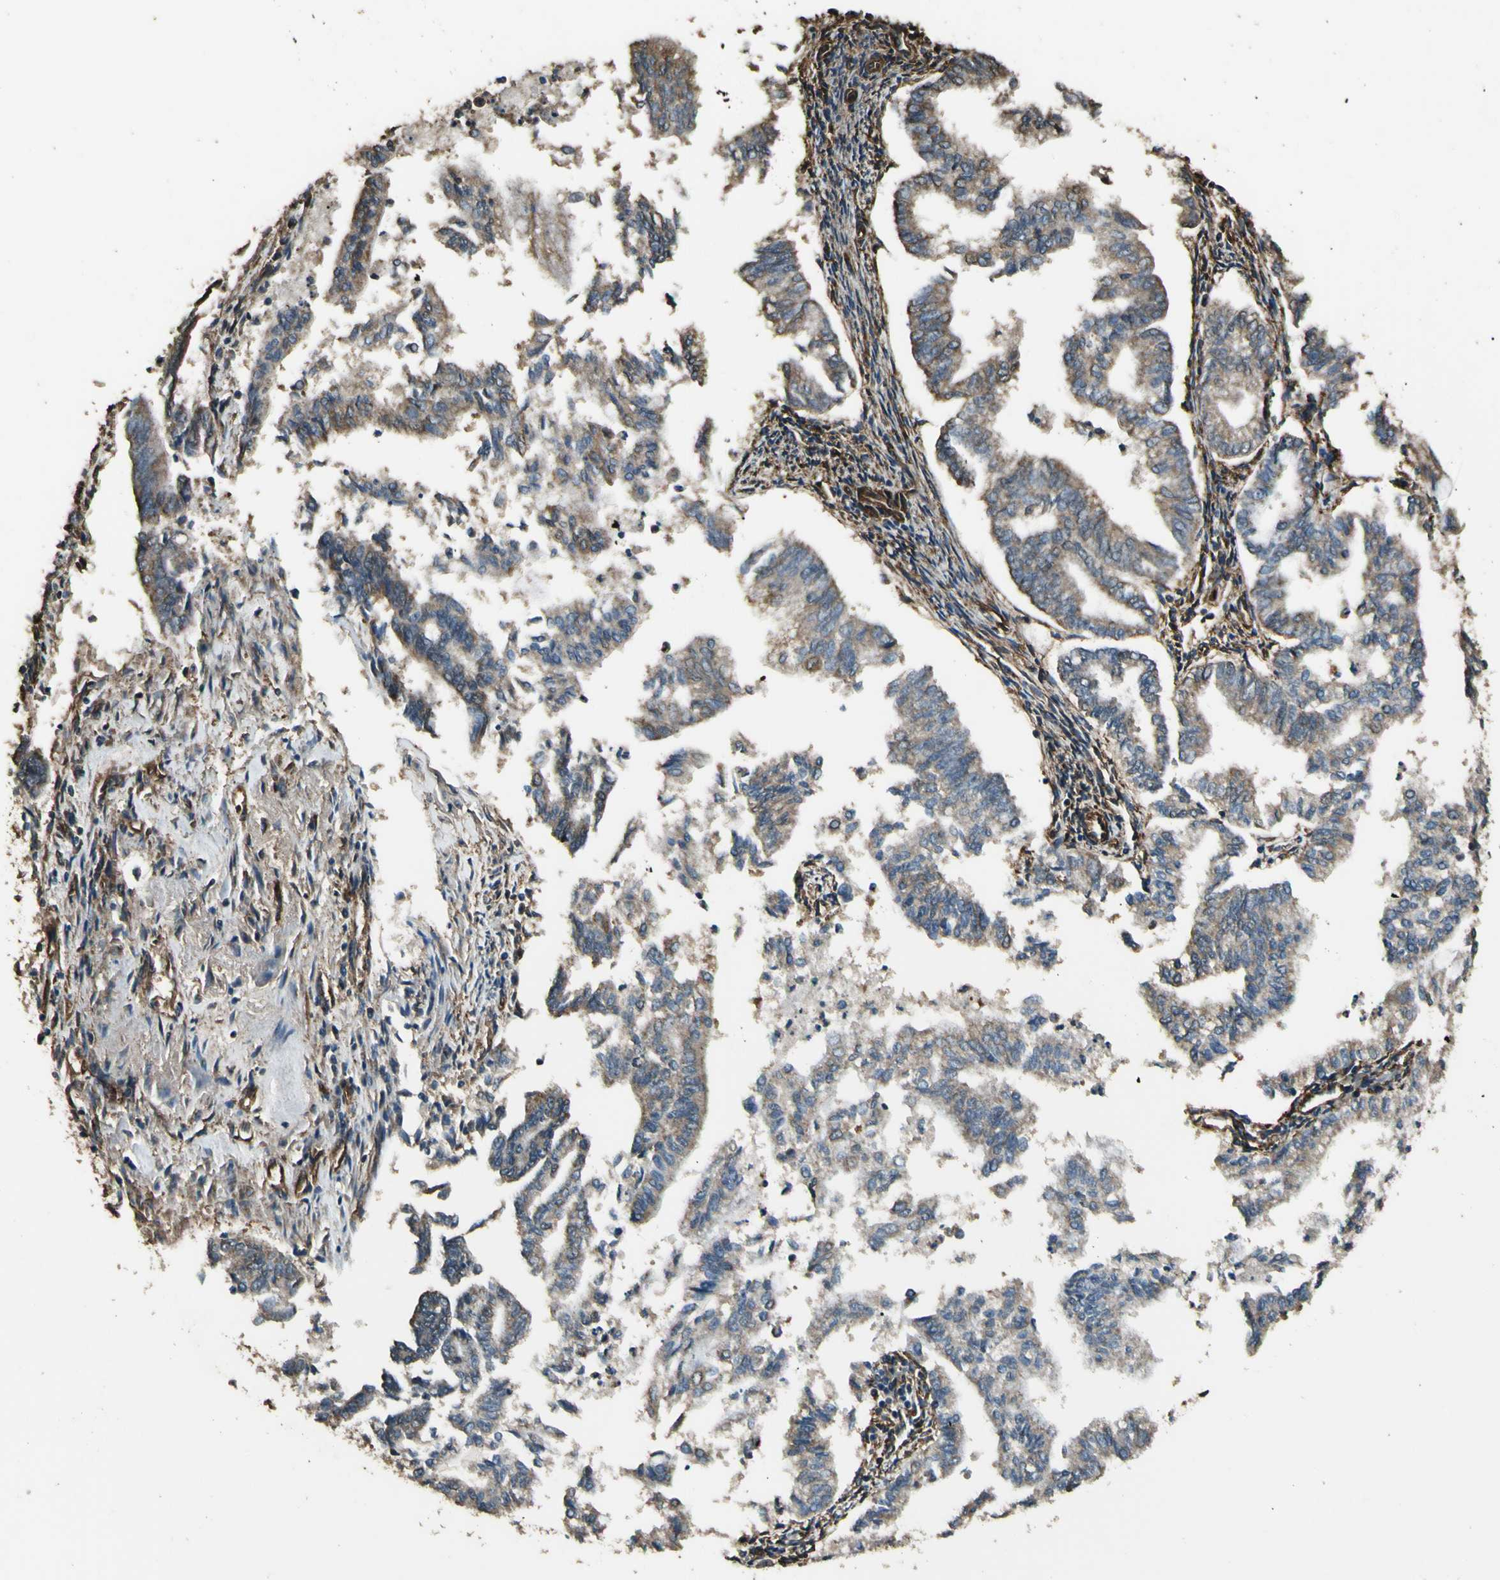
{"staining": {"intensity": "weak", "quantity": ">75%", "location": "cytoplasmic/membranous"}, "tissue": "endometrial cancer", "cell_type": "Tumor cells", "image_type": "cancer", "snomed": [{"axis": "morphology", "description": "Necrosis, NOS"}, {"axis": "morphology", "description": "Adenocarcinoma, NOS"}, {"axis": "topography", "description": "Endometrium"}], "caption": "Immunohistochemistry image of neoplastic tissue: adenocarcinoma (endometrial) stained using IHC displays low levels of weak protein expression localized specifically in the cytoplasmic/membranous of tumor cells, appearing as a cytoplasmic/membranous brown color.", "gene": "TSPO", "patient": {"sex": "female", "age": 79}}